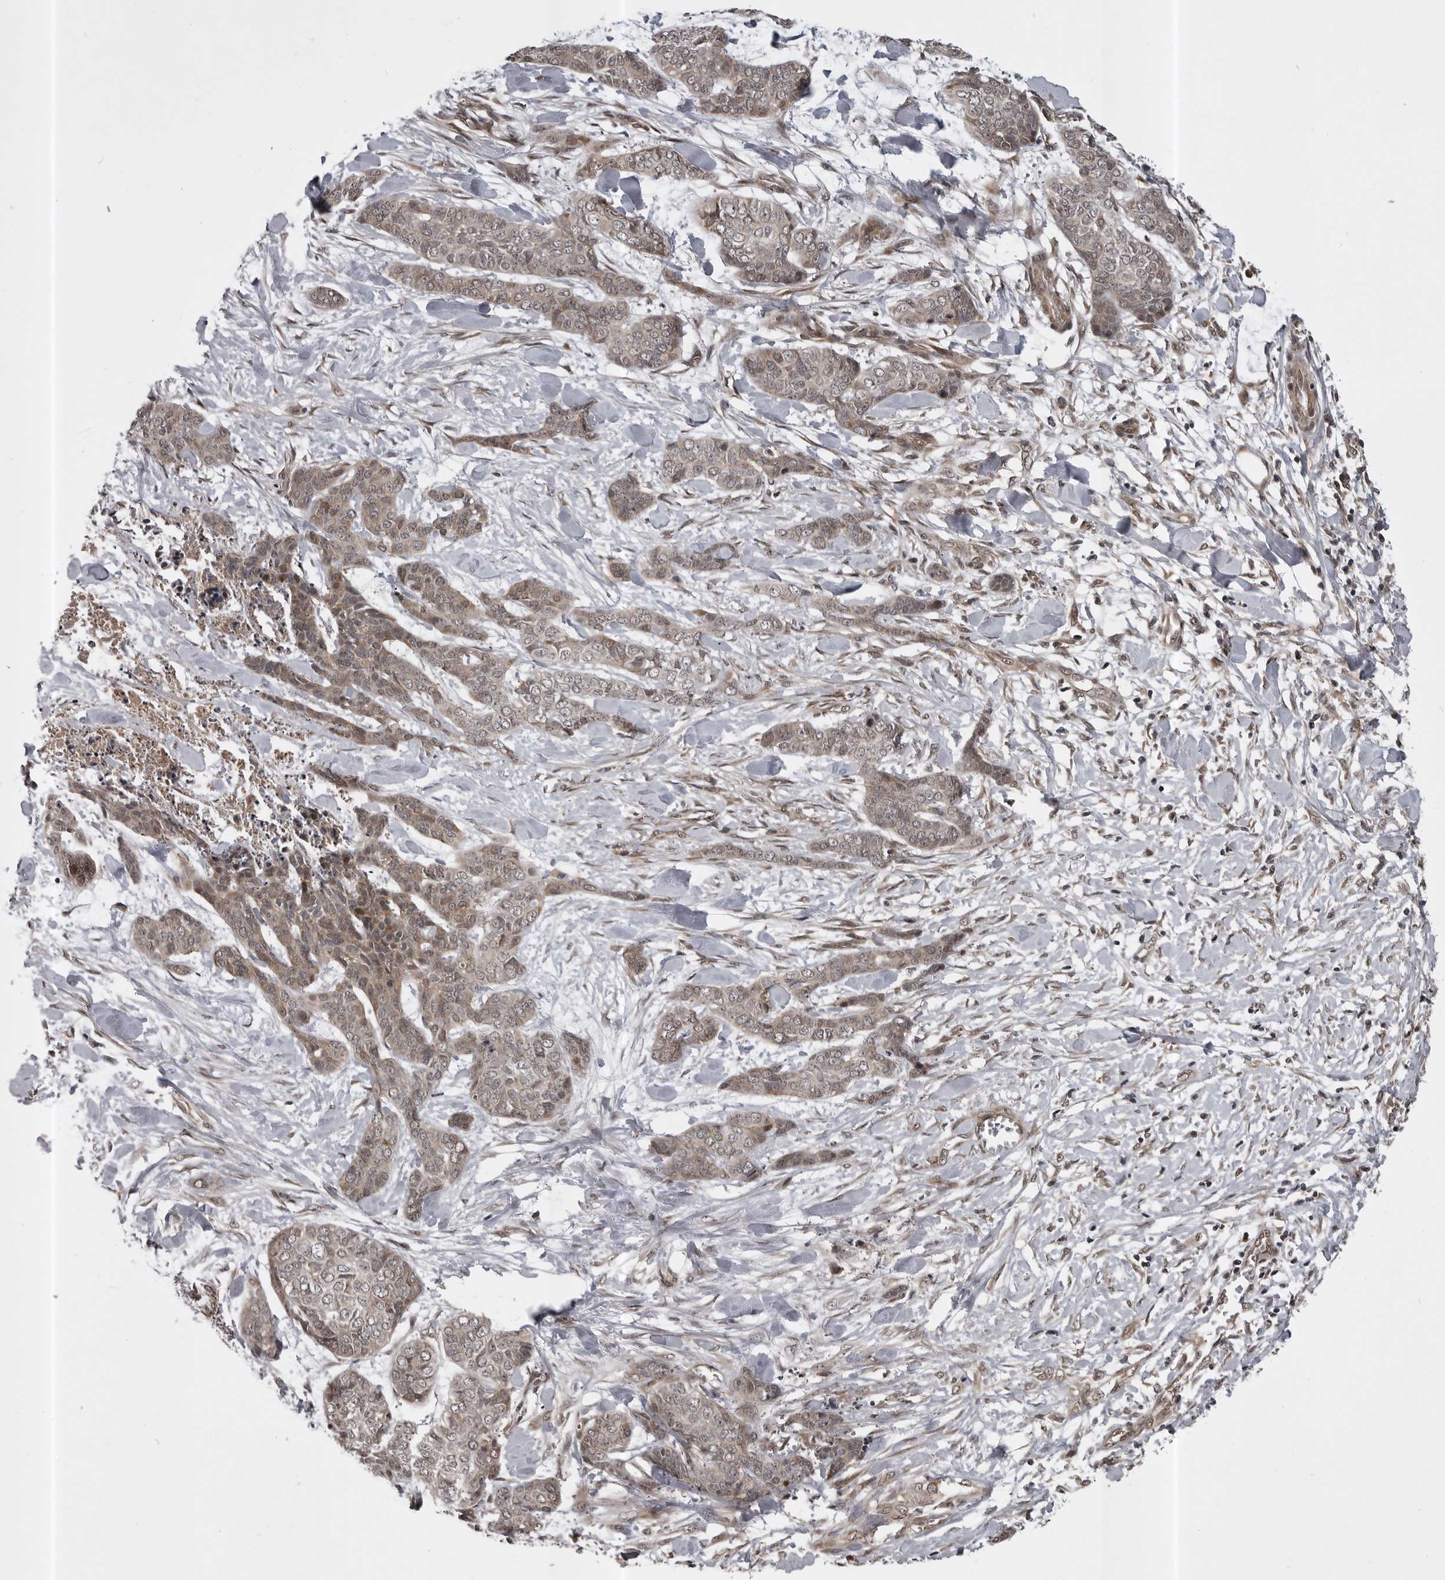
{"staining": {"intensity": "weak", "quantity": ">75%", "location": "cytoplasmic/membranous,nuclear"}, "tissue": "skin cancer", "cell_type": "Tumor cells", "image_type": "cancer", "snomed": [{"axis": "morphology", "description": "Basal cell carcinoma"}, {"axis": "topography", "description": "Skin"}], "caption": "Brown immunohistochemical staining in basal cell carcinoma (skin) shows weak cytoplasmic/membranous and nuclear positivity in about >75% of tumor cells.", "gene": "SNX16", "patient": {"sex": "female", "age": 64}}